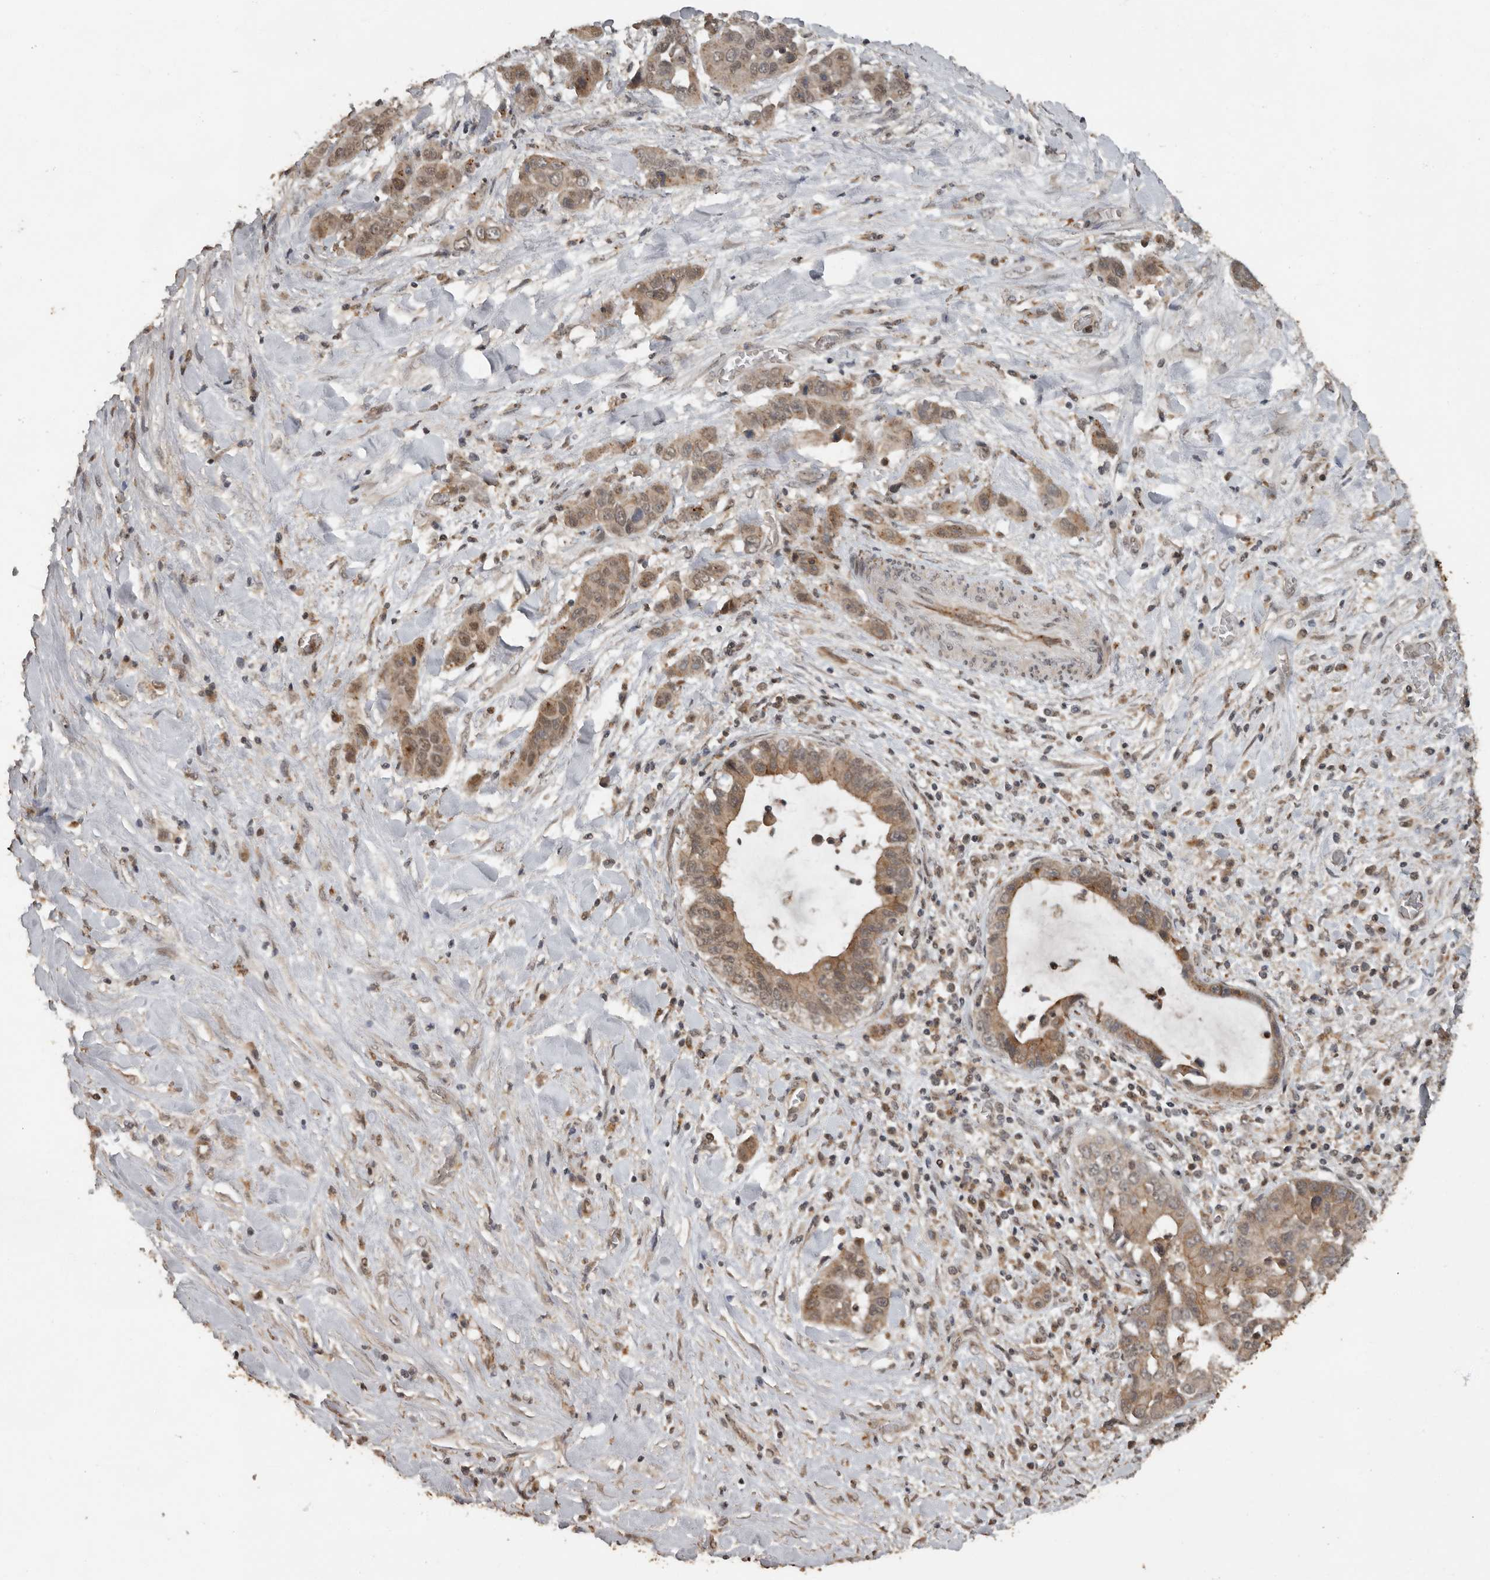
{"staining": {"intensity": "moderate", "quantity": ">75%", "location": "cytoplasmic/membranous,nuclear"}, "tissue": "liver cancer", "cell_type": "Tumor cells", "image_type": "cancer", "snomed": [{"axis": "morphology", "description": "Cholangiocarcinoma"}, {"axis": "topography", "description": "Liver"}], "caption": "Tumor cells demonstrate medium levels of moderate cytoplasmic/membranous and nuclear expression in approximately >75% of cells in liver cancer.", "gene": "CEP350", "patient": {"sex": "female", "age": 52}}